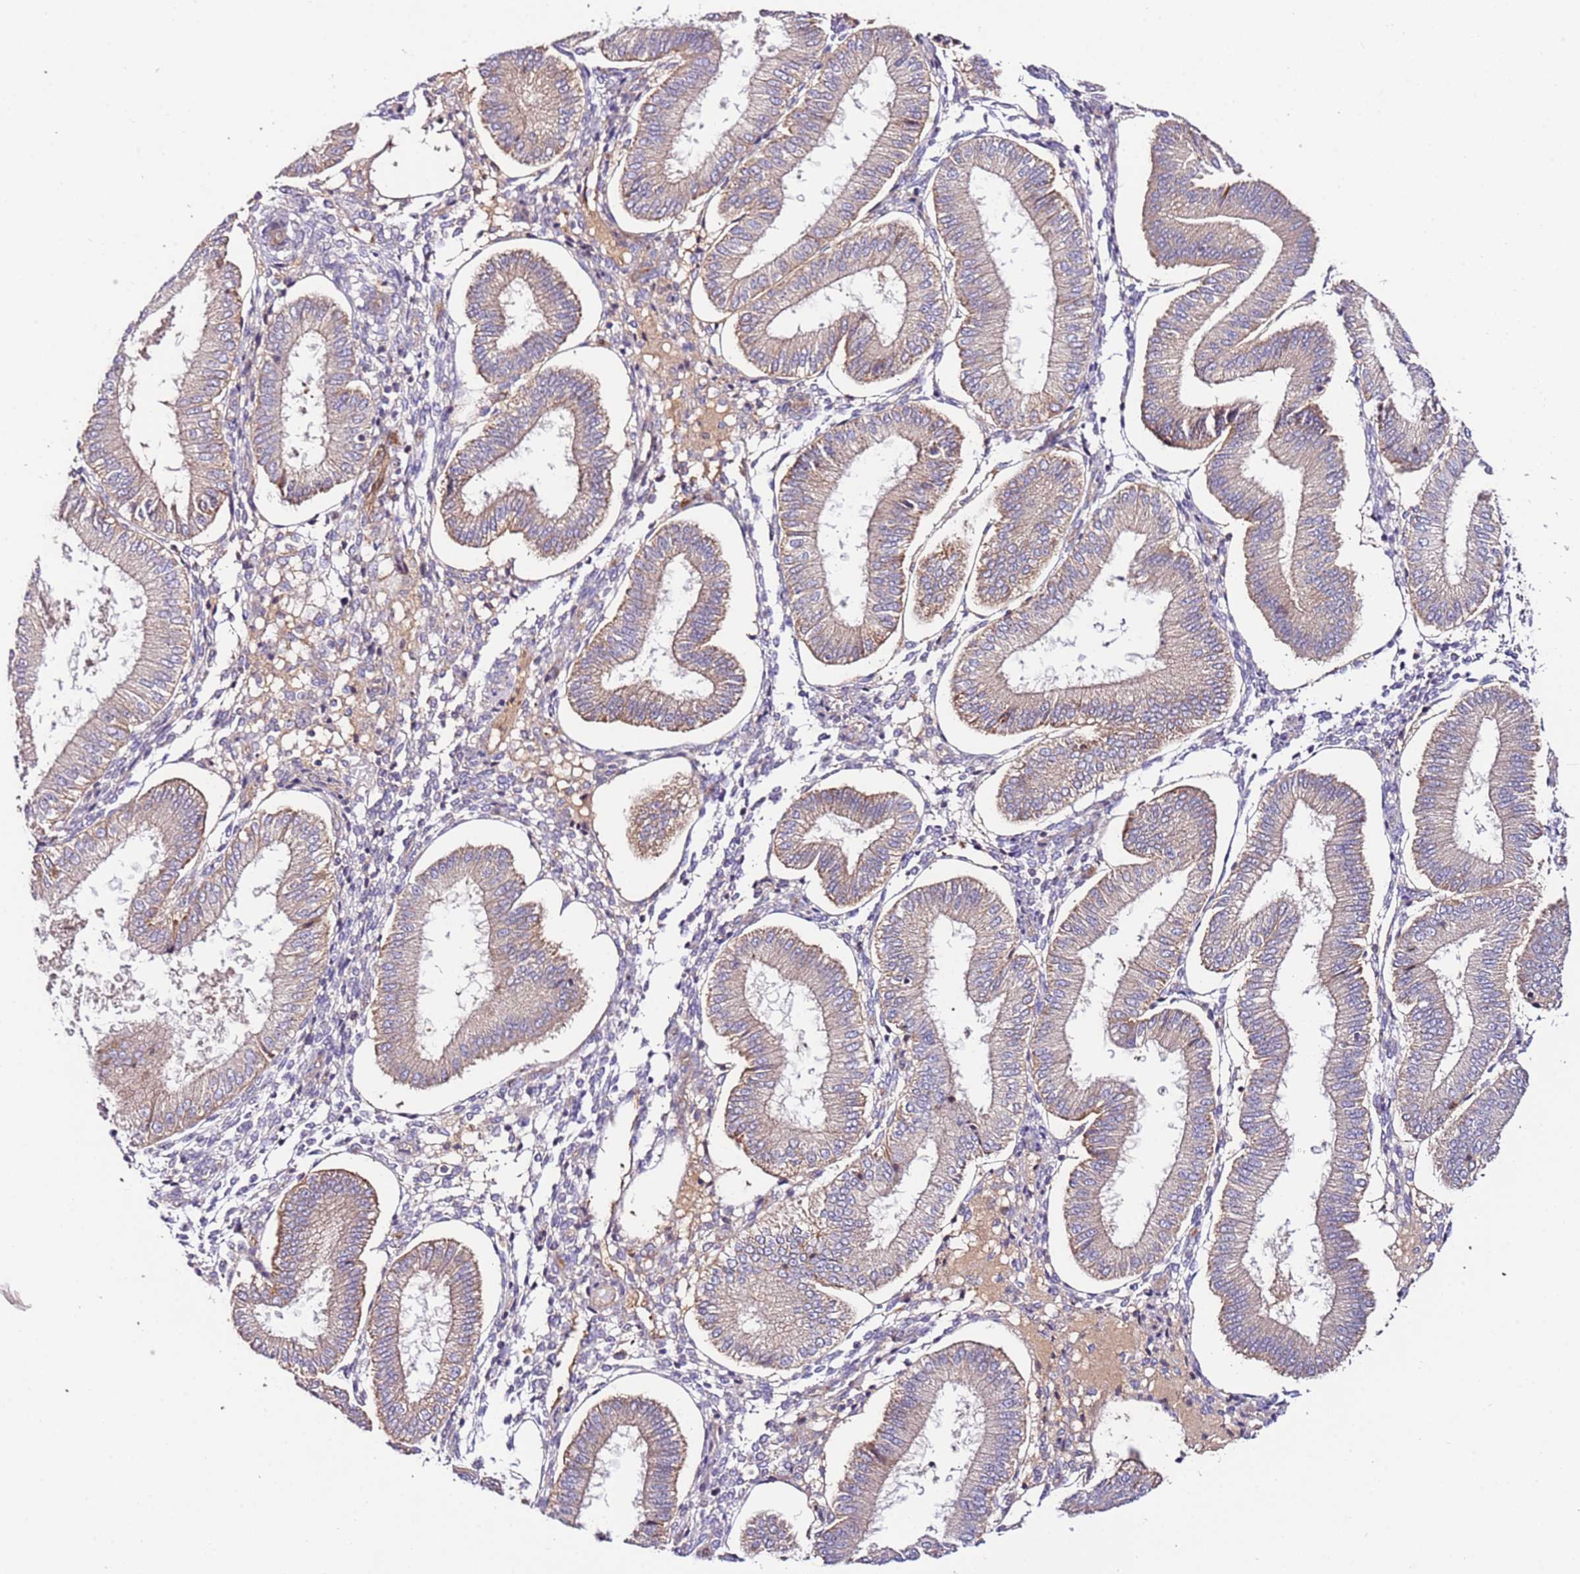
{"staining": {"intensity": "negative", "quantity": "none", "location": "none"}, "tissue": "endometrium", "cell_type": "Cells in endometrial stroma", "image_type": "normal", "snomed": [{"axis": "morphology", "description": "Normal tissue, NOS"}, {"axis": "topography", "description": "Endometrium"}], "caption": "High magnification brightfield microscopy of unremarkable endometrium stained with DAB (brown) and counterstained with hematoxylin (blue): cells in endometrial stroma show no significant positivity. (DAB immunohistochemistry (IHC) visualized using brightfield microscopy, high magnification).", "gene": "FLVCR1", "patient": {"sex": "female", "age": 39}}